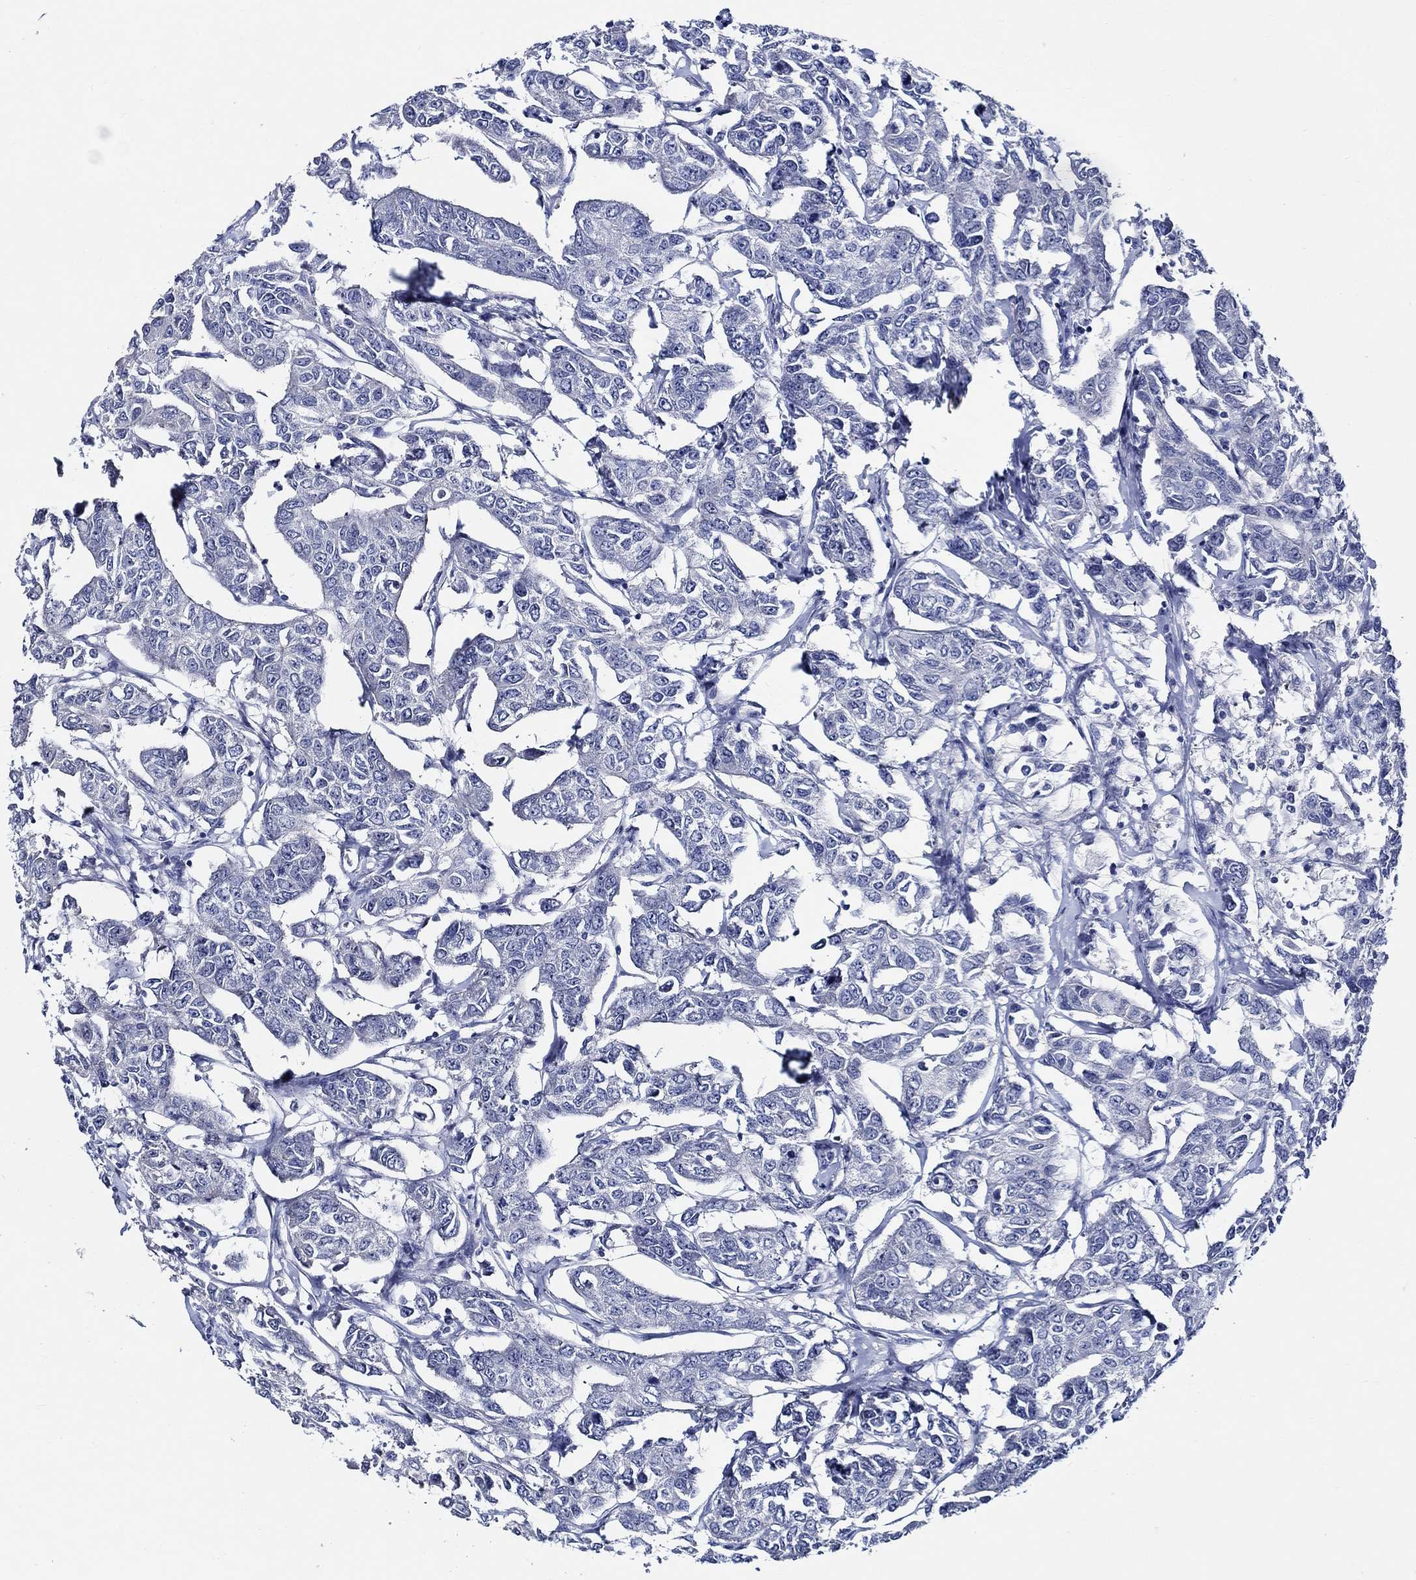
{"staining": {"intensity": "negative", "quantity": "none", "location": "none"}, "tissue": "breast cancer", "cell_type": "Tumor cells", "image_type": "cancer", "snomed": [{"axis": "morphology", "description": "Duct carcinoma"}, {"axis": "topography", "description": "Breast"}], "caption": "This is an immunohistochemistry image of human breast cancer (intraductal carcinoma). There is no staining in tumor cells.", "gene": "C8orf48", "patient": {"sex": "female", "age": 88}}